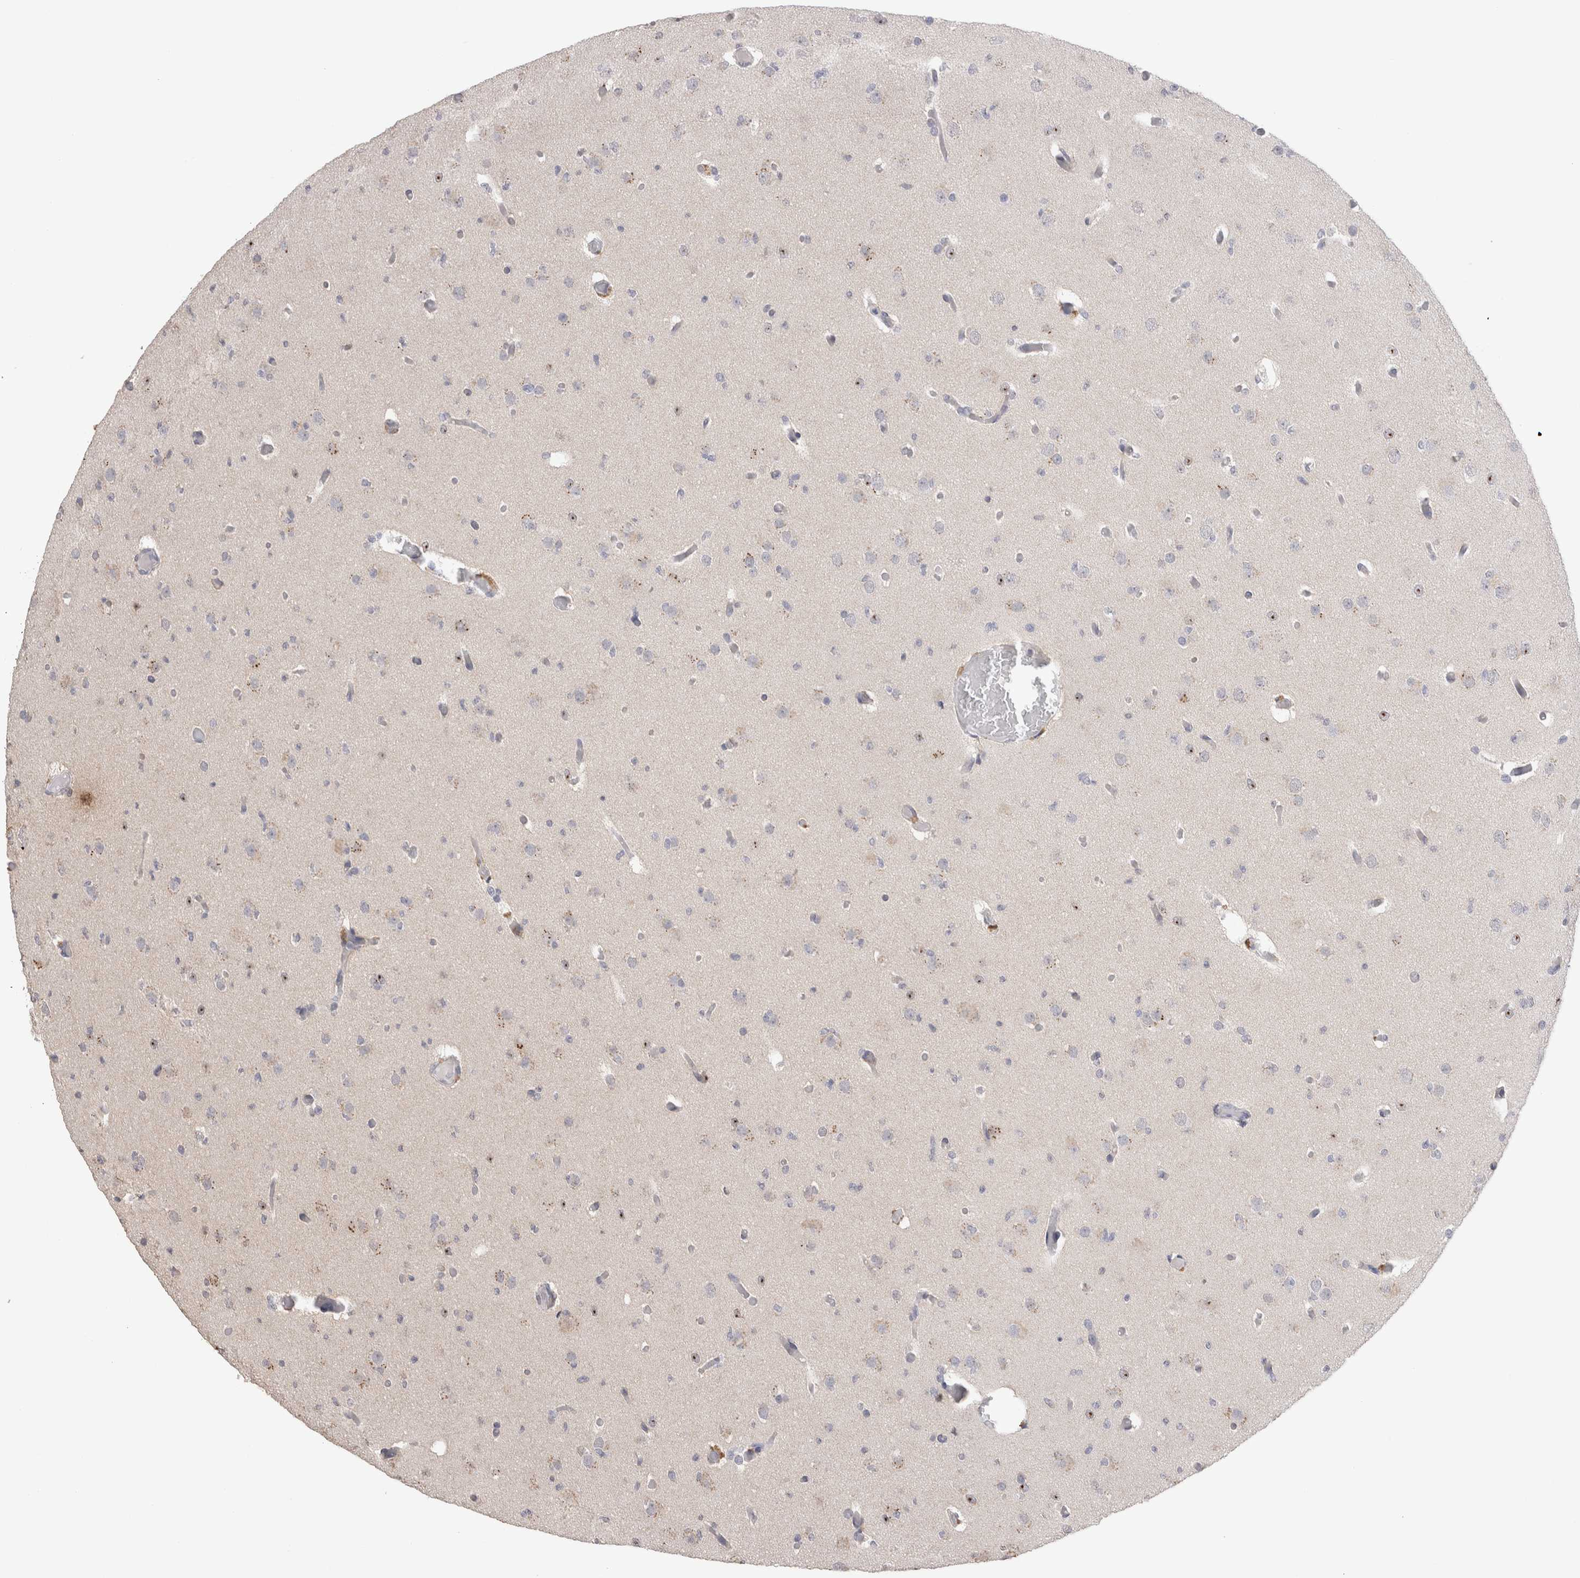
{"staining": {"intensity": "negative", "quantity": "none", "location": "none"}, "tissue": "glioma", "cell_type": "Tumor cells", "image_type": "cancer", "snomed": [{"axis": "morphology", "description": "Glioma, malignant, Low grade"}, {"axis": "topography", "description": "Brain"}], "caption": "Human low-grade glioma (malignant) stained for a protein using IHC displays no expression in tumor cells.", "gene": "CDH6", "patient": {"sex": "female", "age": 22}}